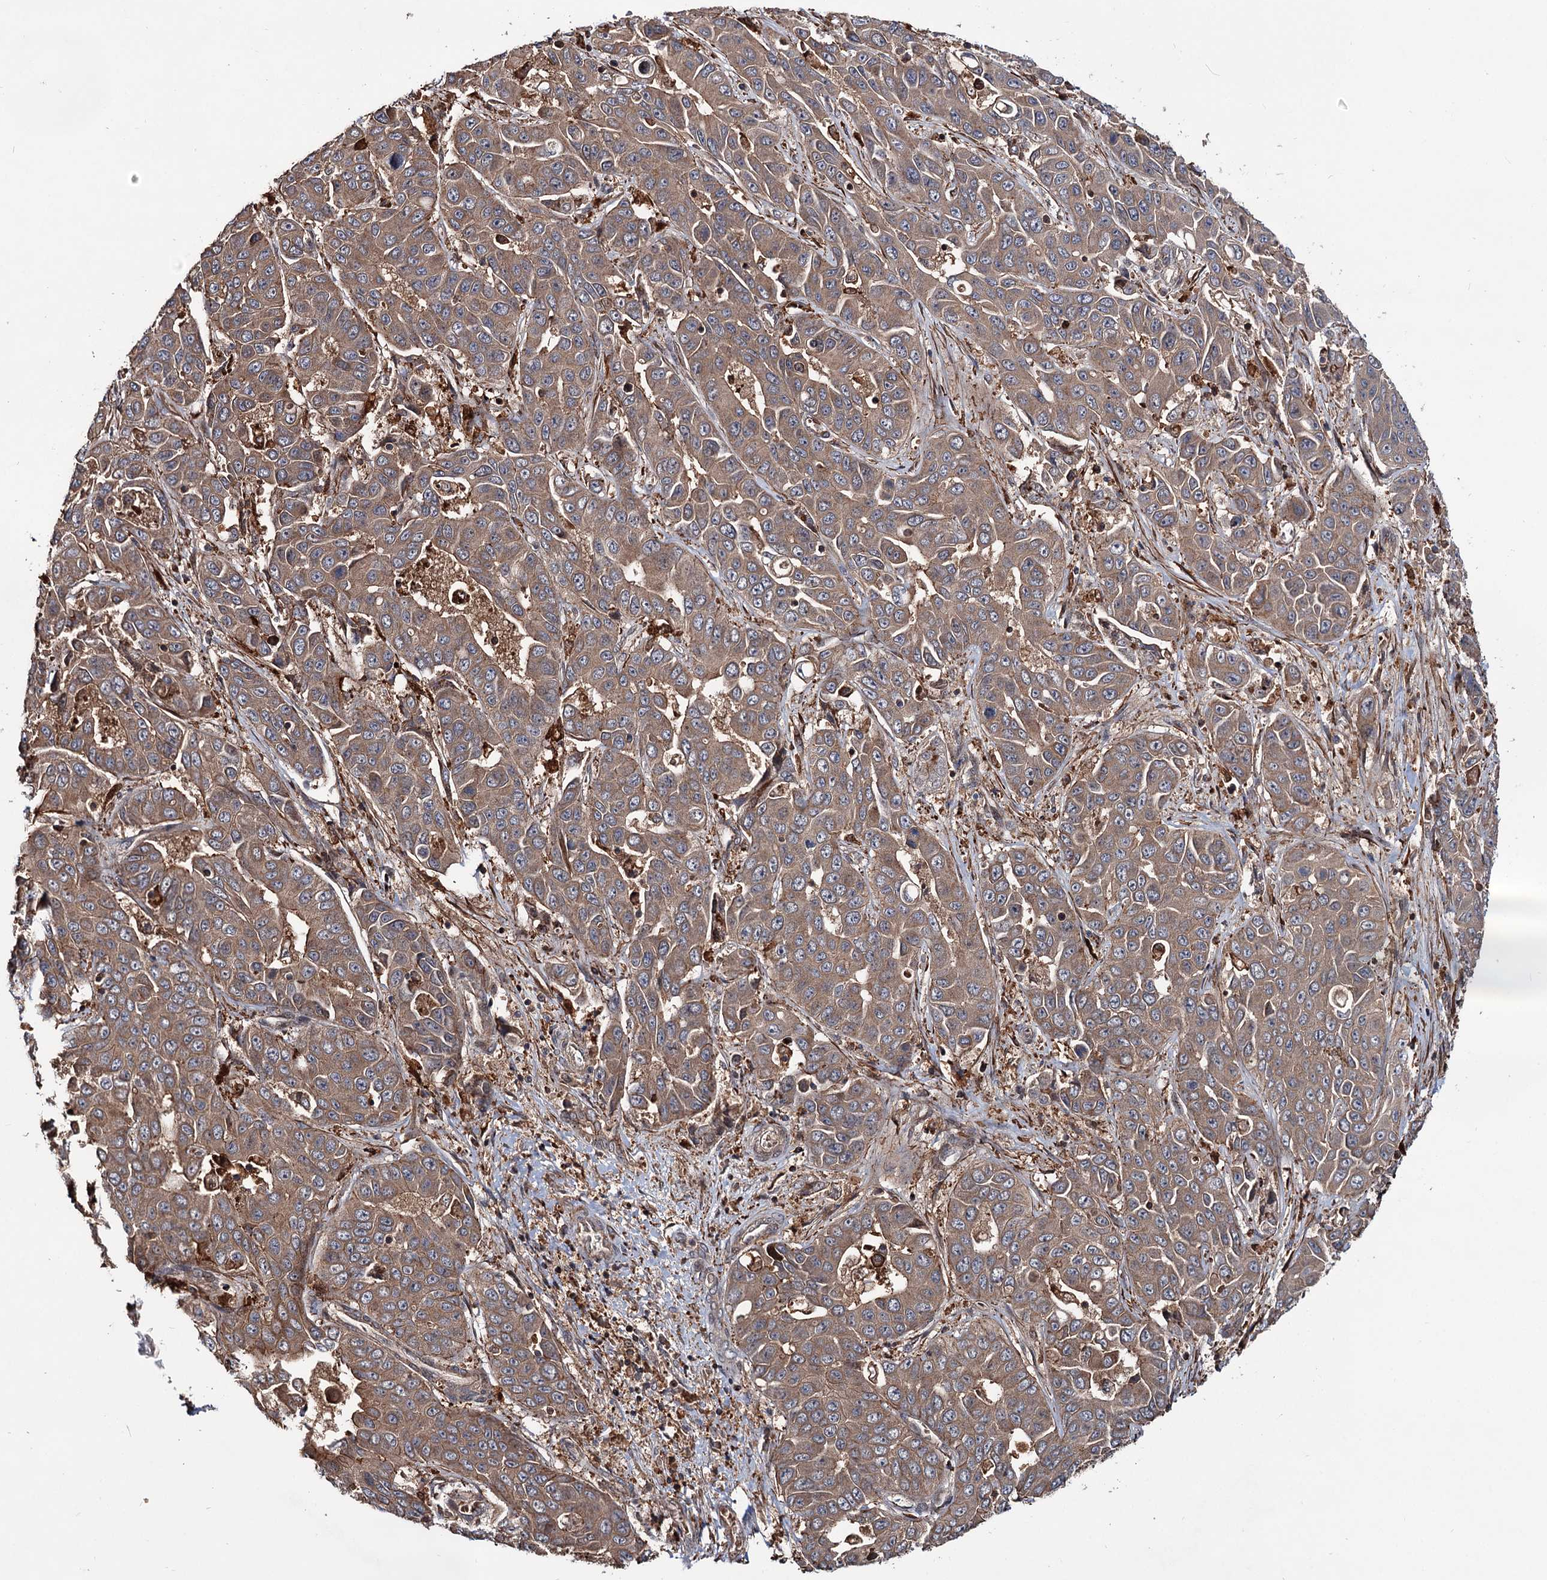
{"staining": {"intensity": "moderate", "quantity": ">75%", "location": "cytoplasmic/membranous"}, "tissue": "liver cancer", "cell_type": "Tumor cells", "image_type": "cancer", "snomed": [{"axis": "morphology", "description": "Cholangiocarcinoma"}, {"axis": "topography", "description": "Liver"}], "caption": "A photomicrograph showing moderate cytoplasmic/membranous positivity in about >75% of tumor cells in liver cholangiocarcinoma, as visualized by brown immunohistochemical staining.", "gene": "GRIP1", "patient": {"sex": "female", "age": 52}}